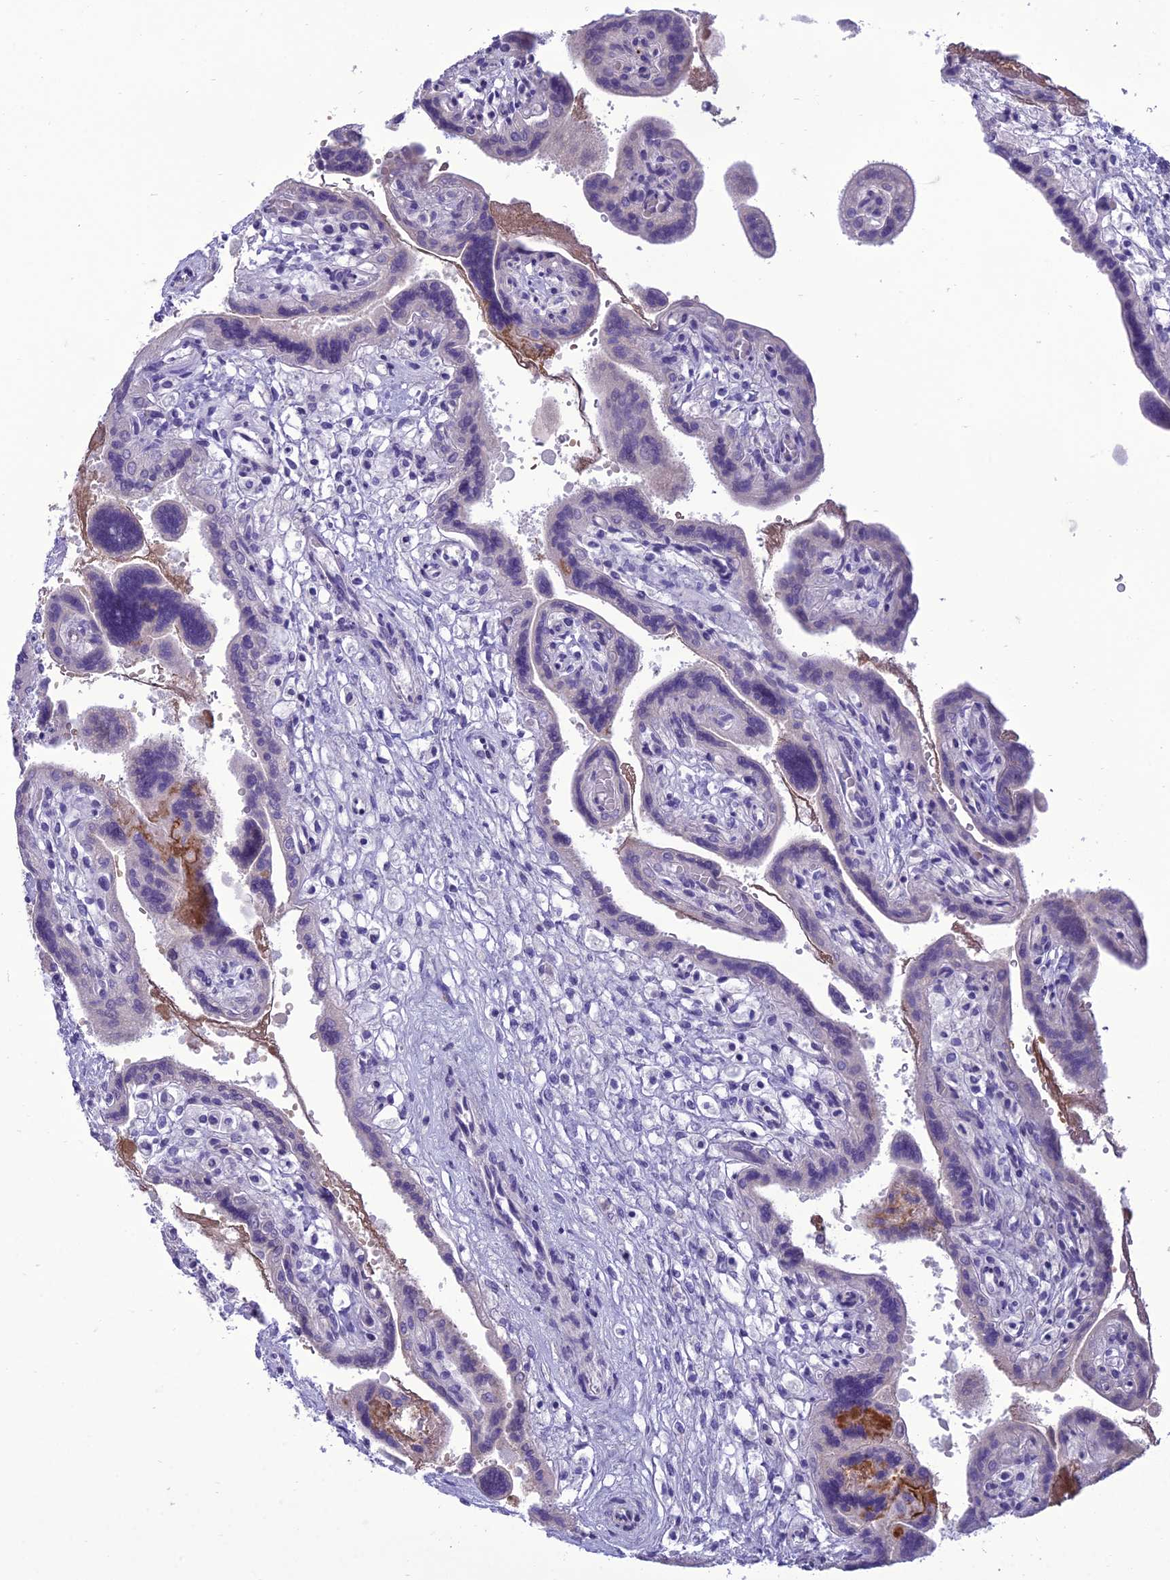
{"staining": {"intensity": "negative", "quantity": "none", "location": "none"}, "tissue": "placenta", "cell_type": "Trophoblastic cells", "image_type": "normal", "snomed": [{"axis": "morphology", "description": "Normal tissue, NOS"}, {"axis": "topography", "description": "Placenta"}], "caption": "This photomicrograph is of benign placenta stained with immunohistochemistry to label a protein in brown with the nuclei are counter-stained blue. There is no positivity in trophoblastic cells.", "gene": "ANKS4B", "patient": {"sex": "female", "age": 37}}